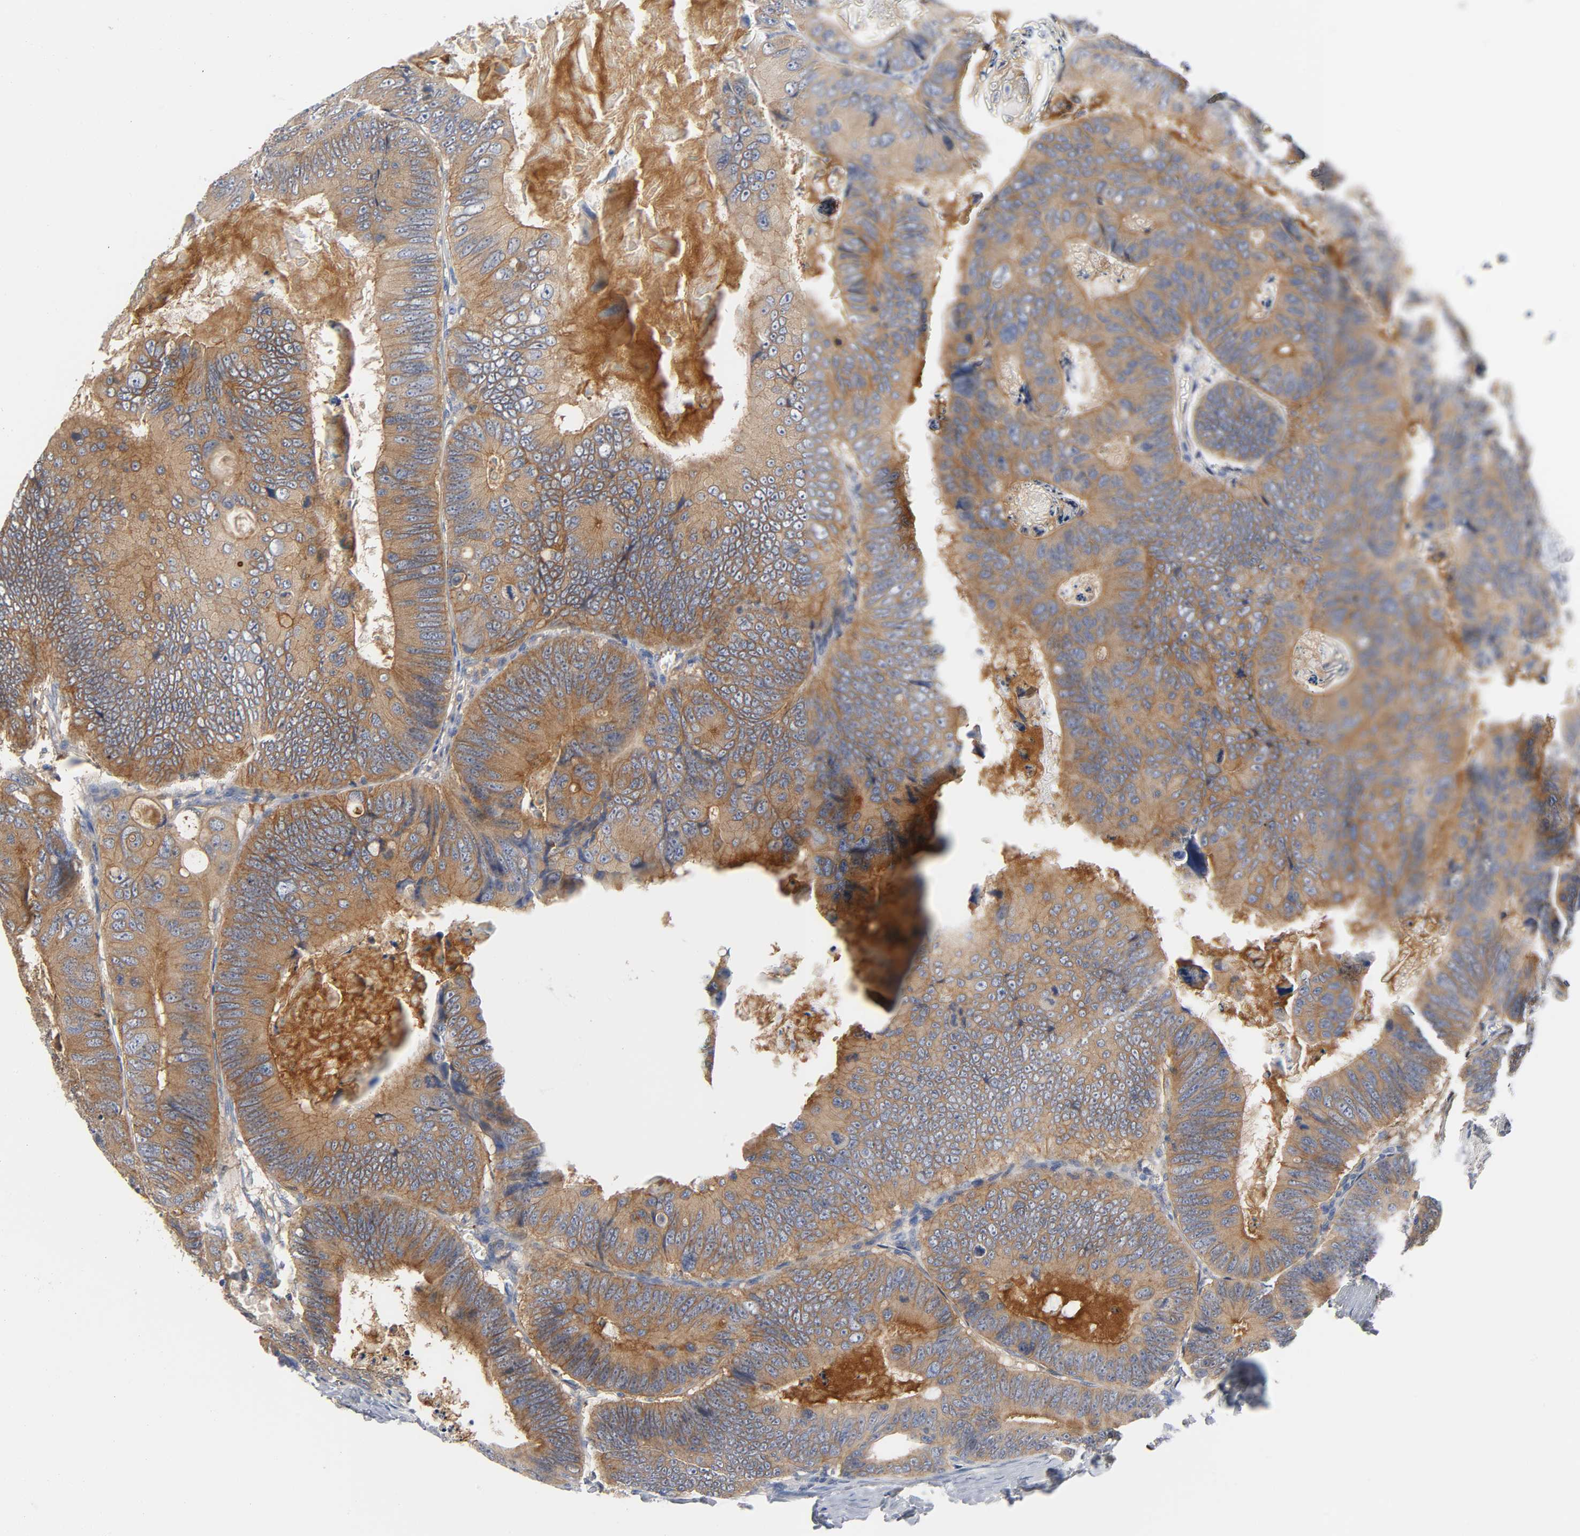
{"staining": {"intensity": "strong", "quantity": ">75%", "location": "cytoplasmic/membranous"}, "tissue": "colorectal cancer", "cell_type": "Tumor cells", "image_type": "cancer", "snomed": [{"axis": "morphology", "description": "Adenocarcinoma, NOS"}, {"axis": "topography", "description": "Colon"}], "caption": "The micrograph reveals immunohistochemical staining of adenocarcinoma (colorectal). There is strong cytoplasmic/membranous positivity is identified in about >75% of tumor cells. The protein of interest is shown in brown color, while the nuclei are stained blue.", "gene": "SRC", "patient": {"sex": "female", "age": 55}}